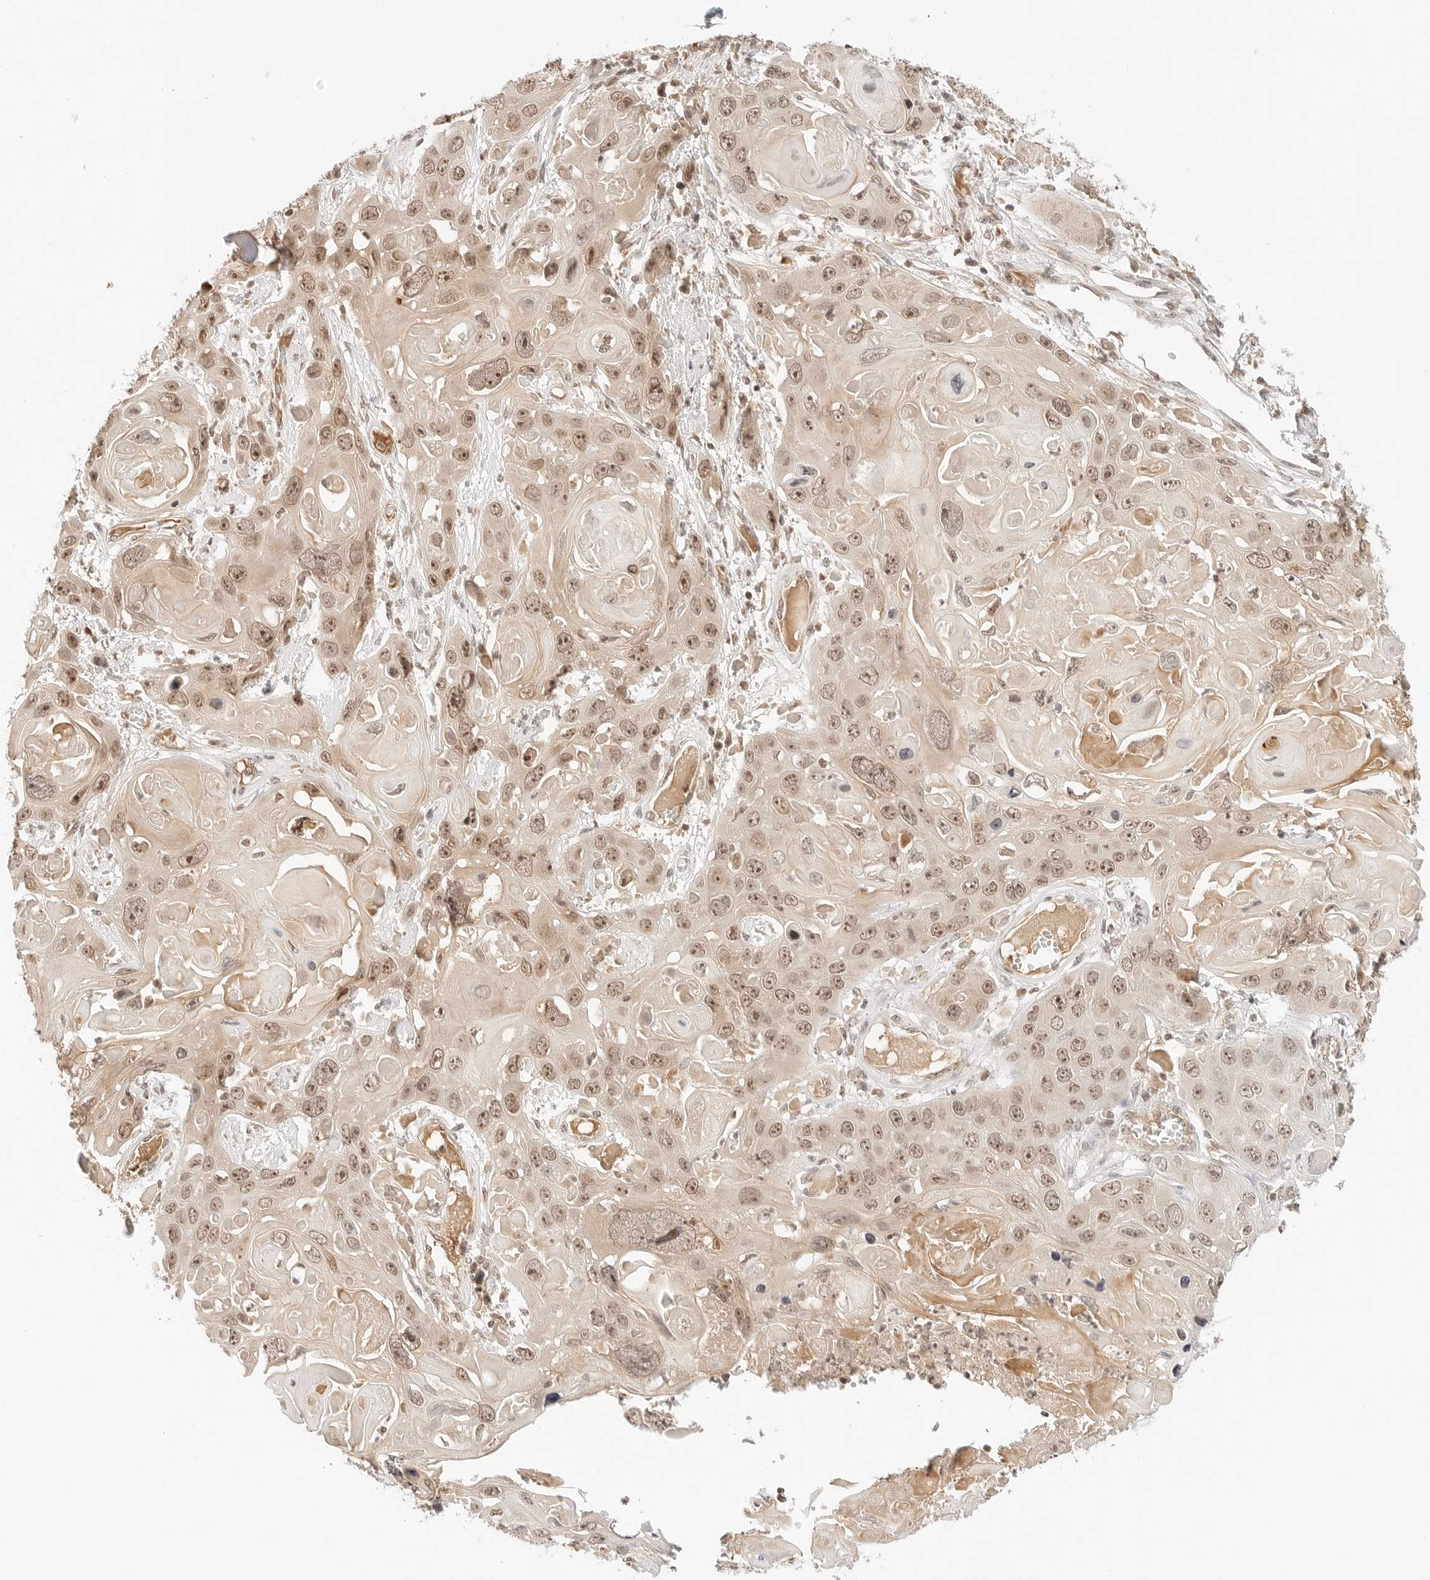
{"staining": {"intensity": "moderate", "quantity": ">75%", "location": "nuclear"}, "tissue": "skin cancer", "cell_type": "Tumor cells", "image_type": "cancer", "snomed": [{"axis": "morphology", "description": "Squamous cell carcinoma, NOS"}, {"axis": "topography", "description": "Skin"}], "caption": "There is medium levels of moderate nuclear staining in tumor cells of skin squamous cell carcinoma, as demonstrated by immunohistochemical staining (brown color).", "gene": "SEPTIN4", "patient": {"sex": "male", "age": 55}}